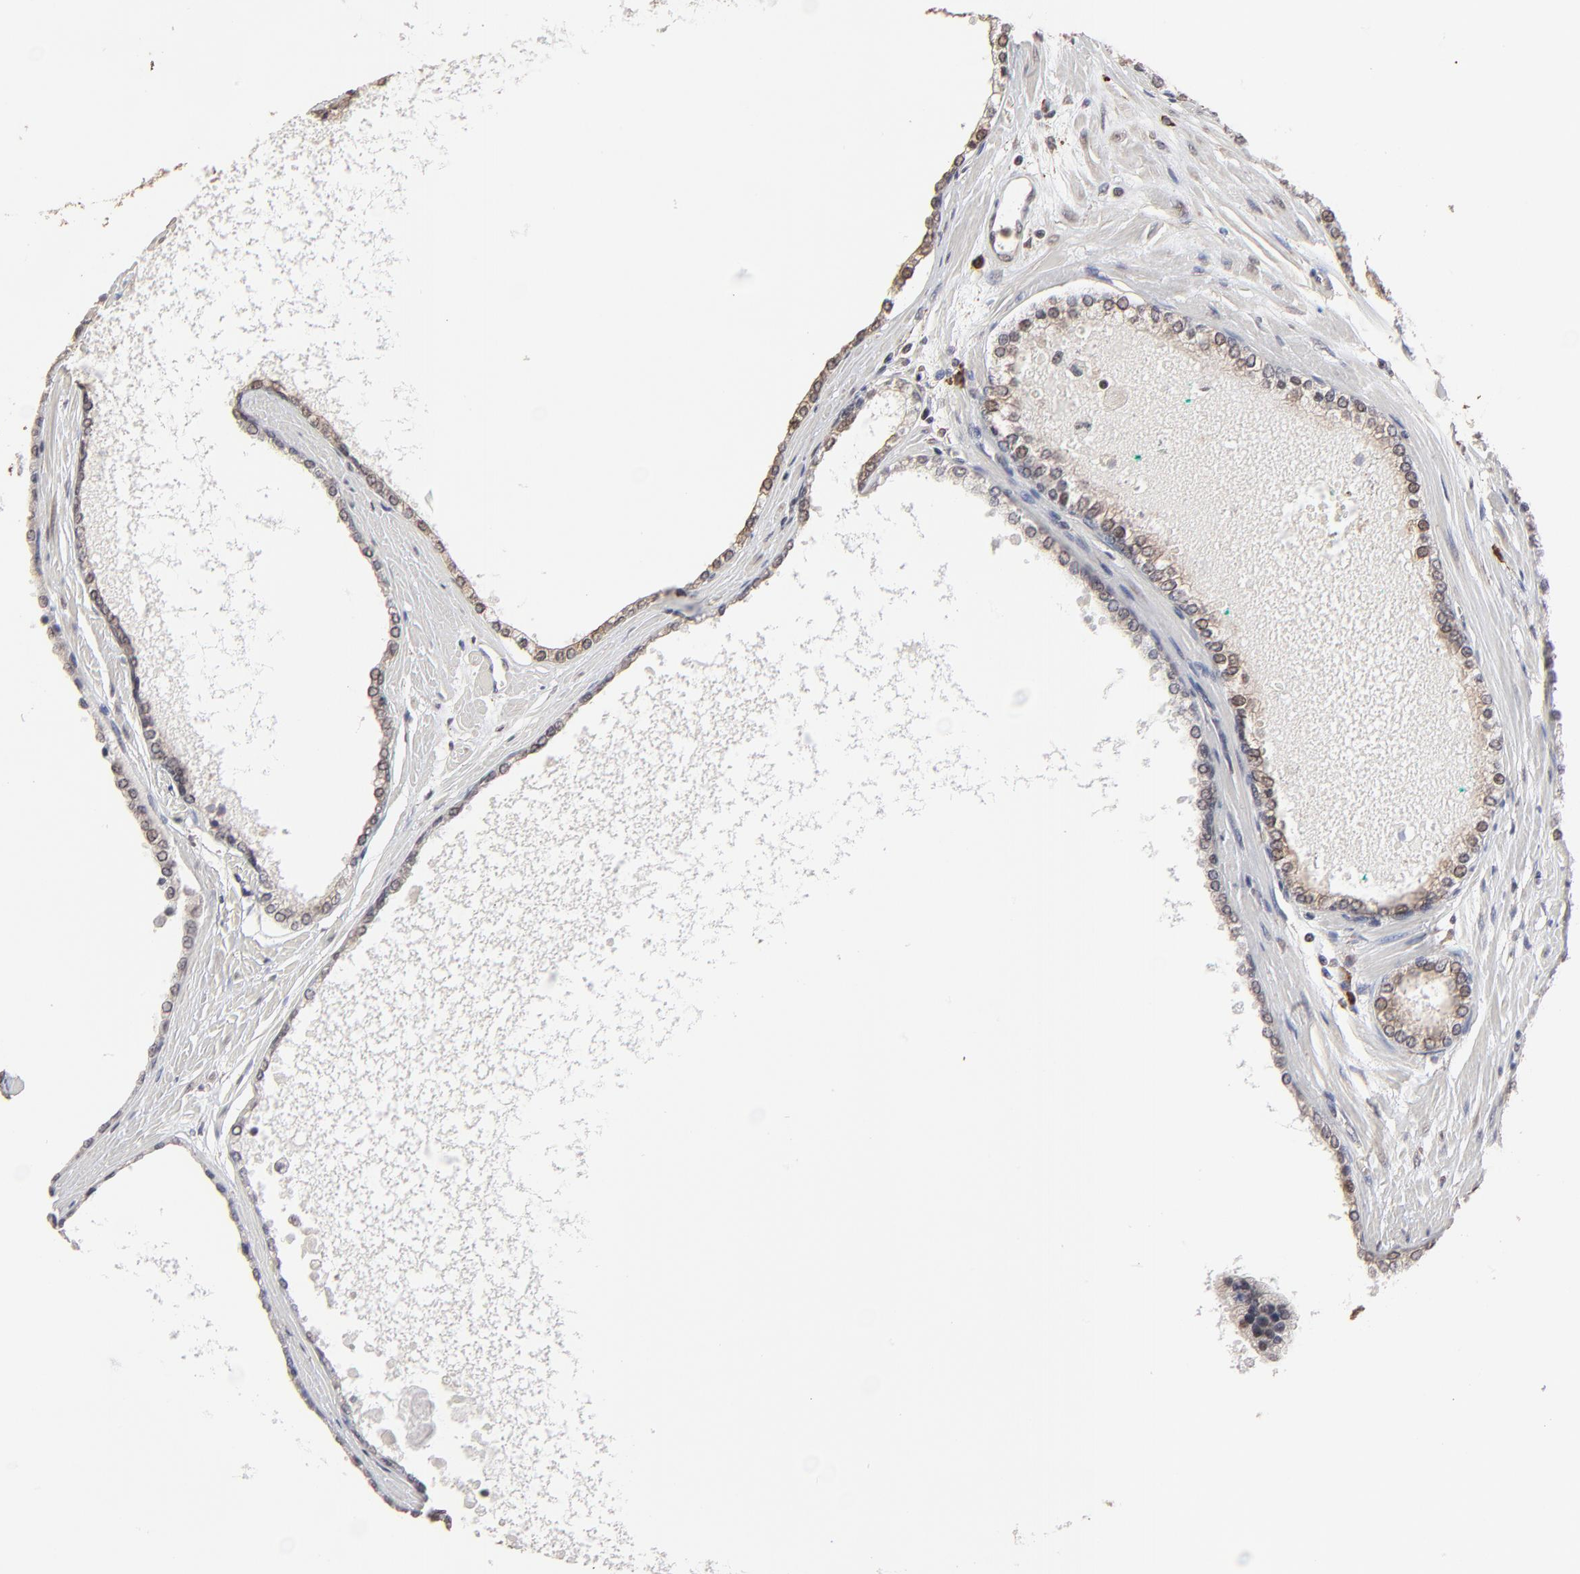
{"staining": {"intensity": "weak", "quantity": ">75%", "location": "cytoplasmic/membranous"}, "tissue": "prostate cancer", "cell_type": "Tumor cells", "image_type": "cancer", "snomed": [{"axis": "morphology", "description": "Adenocarcinoma, High grade"}, {"axis": "topography", "description": "Prostate"}], "caption": "A micrograph of prostate adenocarcinoma (high-grade) stained for a protein demonstrates weak cytoplasmic/membranous brown staining in tumor cells.", "gene": "CHM", "patient": {"sex": "male", "age": 71}}